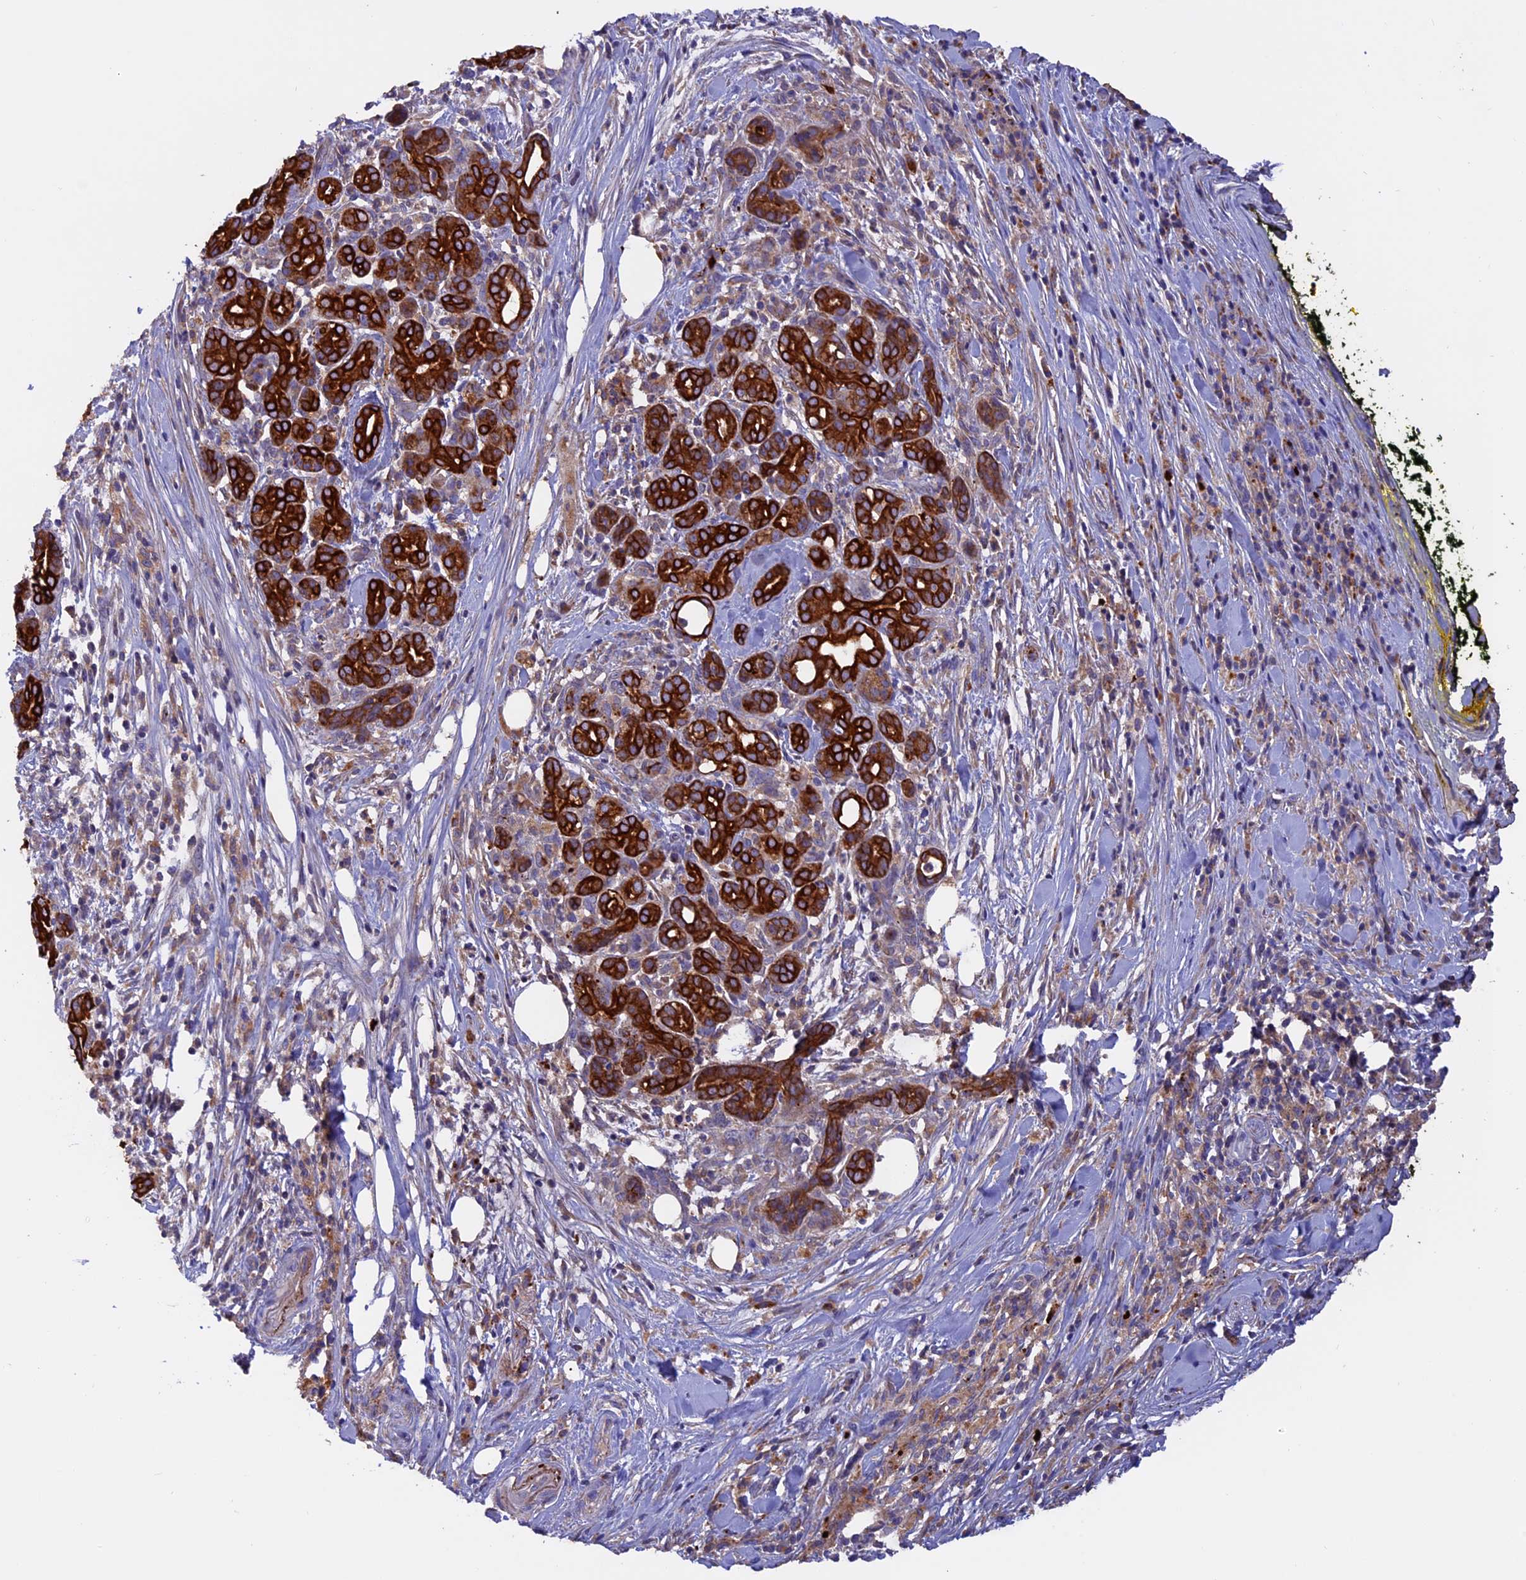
{"staining": {"intensity": "strong", "quantity": ">75%", "location": "cytoplasmic/membranous"}, "tissue": "pancreatic cancer", "cell_type": "Tumor cells", "image_type": "cancer", "snomed": [{"axis": "morphology", "description": "Adenocarcinoma, NOS"}, {"axis": "topography", "description": "Pancreas"}], "caption": "Tumor cells demonstrate strong cytoplasmic/membranous positivity in approximately >75% of cells in adenocarcinoma (pancreatic).", "gene": "PTPN9", "patient": {"sex": "female", "age": 66}}